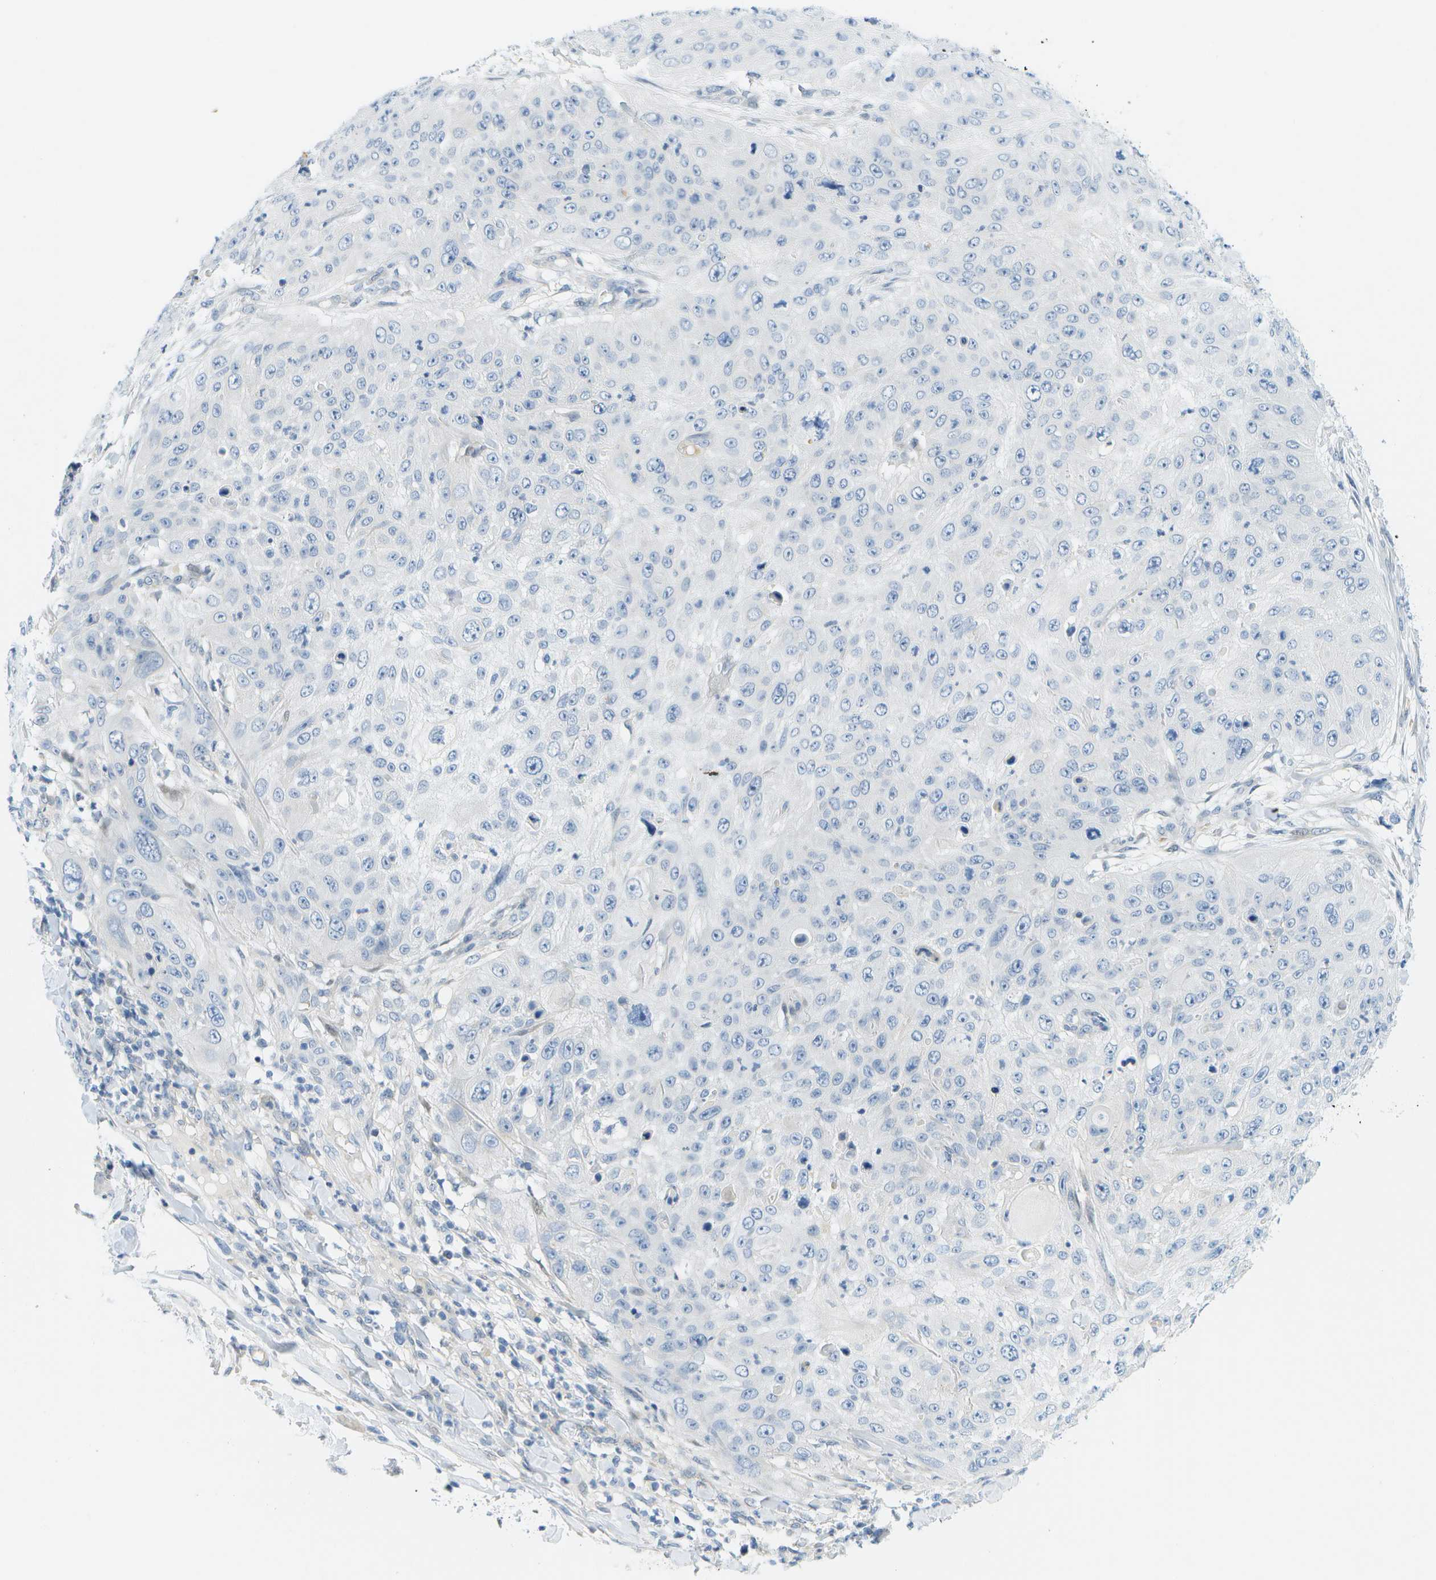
{"staining": {"intensity": "negative", "quantity": "none", "location": "none"}, "tissue": "skin cancer", "cell_type": "Tumor cells", "image_type": "cancer", "snomed": [{"axis": "morphology", "description": "Squamous cell carcinoma, NOS"}, {"axis": "topography", "description": "Skin"}], "caption": "The histopathology image shows no staining of tumor cells in skin cancer. Brightfield microscopy of immunohistochemistry (IHC) stained with DAB (3,3'-diaminobenzidine) (brown) and hematoxylin (blue), captured at high magnification.", "gene": "CUL9", "patient": {"sex": "female", "age": 80}}